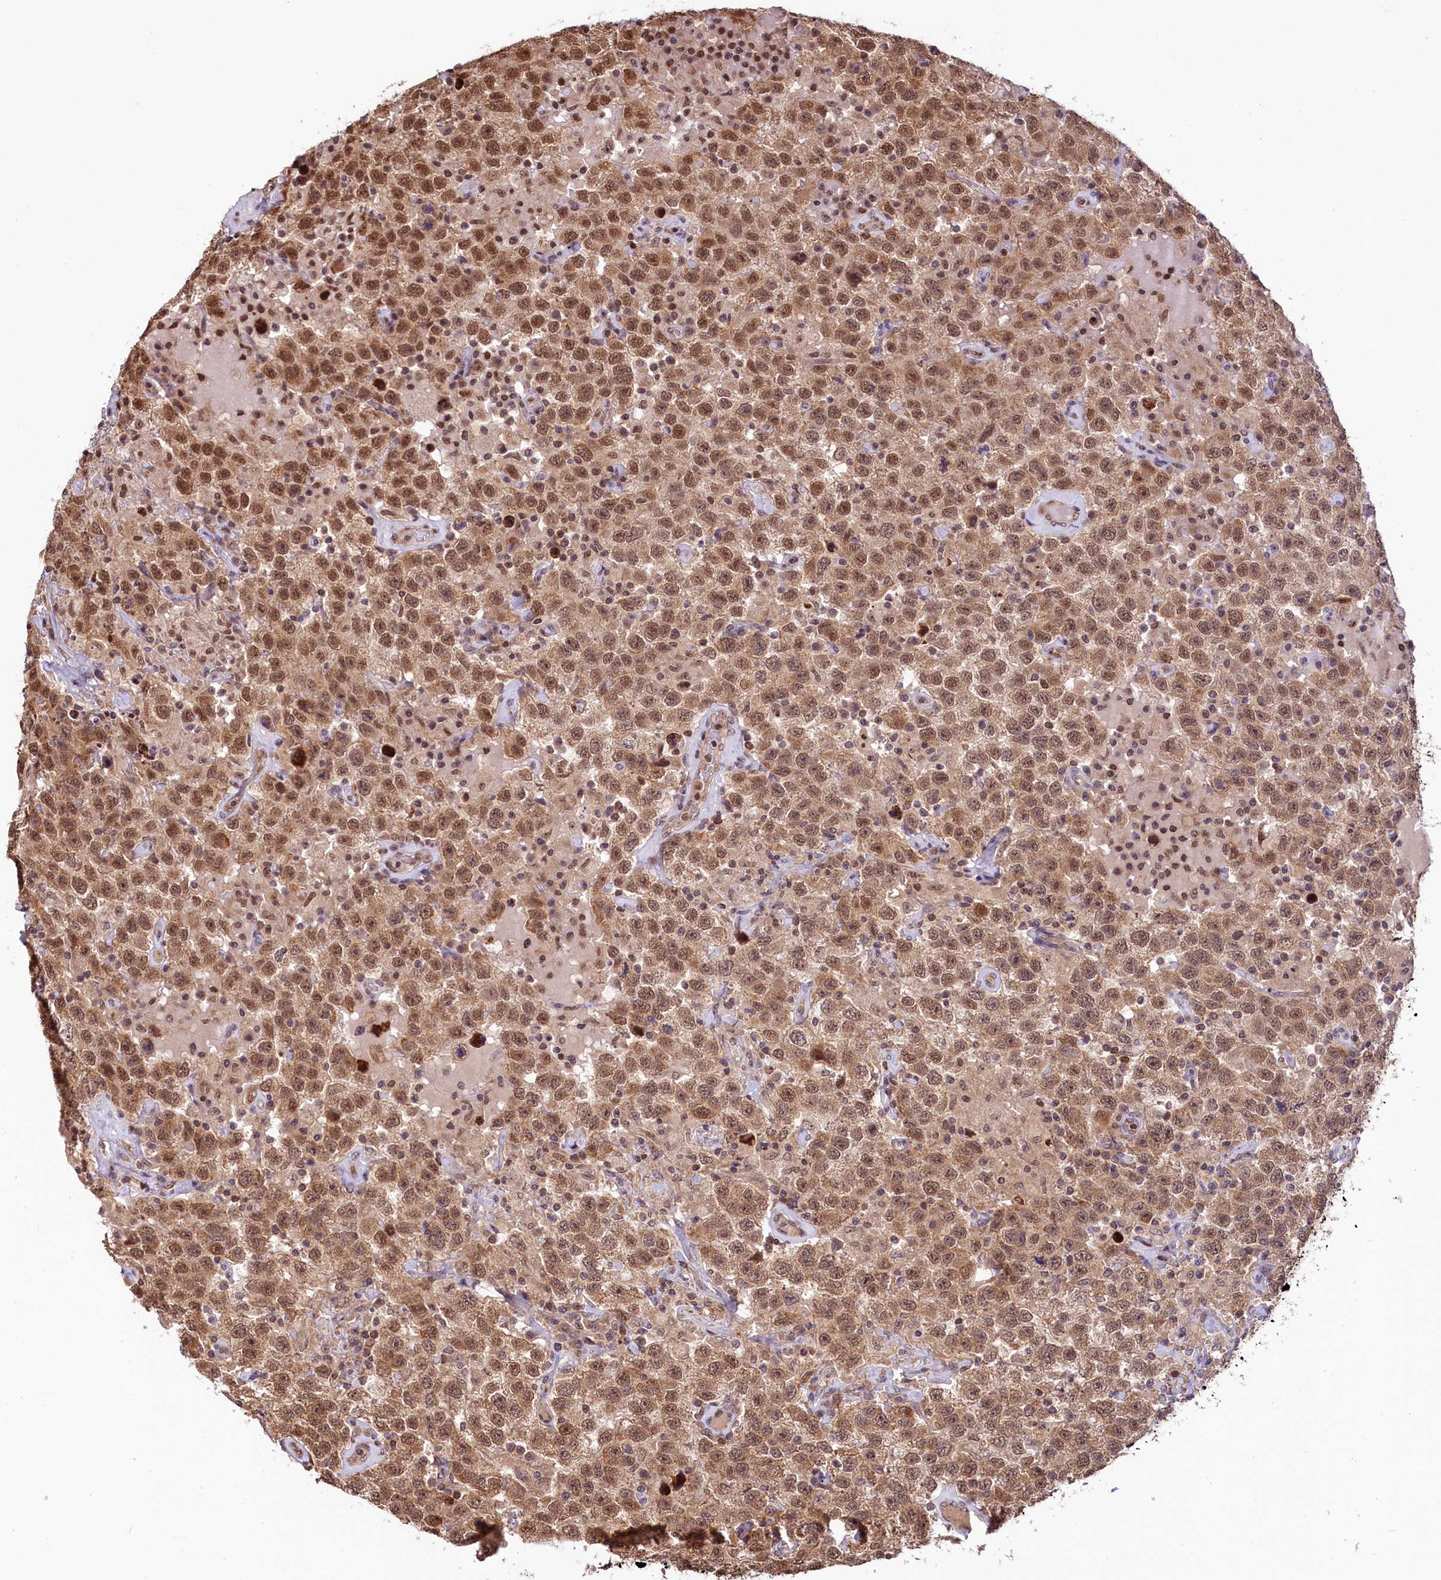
{"staining": {"intensity": "moderate", "quantity": ">75%", "location": "cytoplasmic/membranous,nuclear"}, "tissue": "testis cancer", "cell_type": "Tumor cells", "image_type": "cancer", "snomed": [{"axis": "morphology", "description": "Seminoma, NOS"}, {"axis": "topography", "description": "Testis"}], "caption": "A high-resolution photomicrograph shows immunohistochemistry staining of testis seminoma, which reveals moderate cytoplasmic/membranous and nuclear expression in approximately >75% of tumor cells. The staining was performed using DAB (3,3'-diaminobenzidine), with brown indicating positive protein expression. Nuclei are stained blue with hematoxylin.", "gene": "CARD8", "patient": {"sex": "male", "age": 41}}